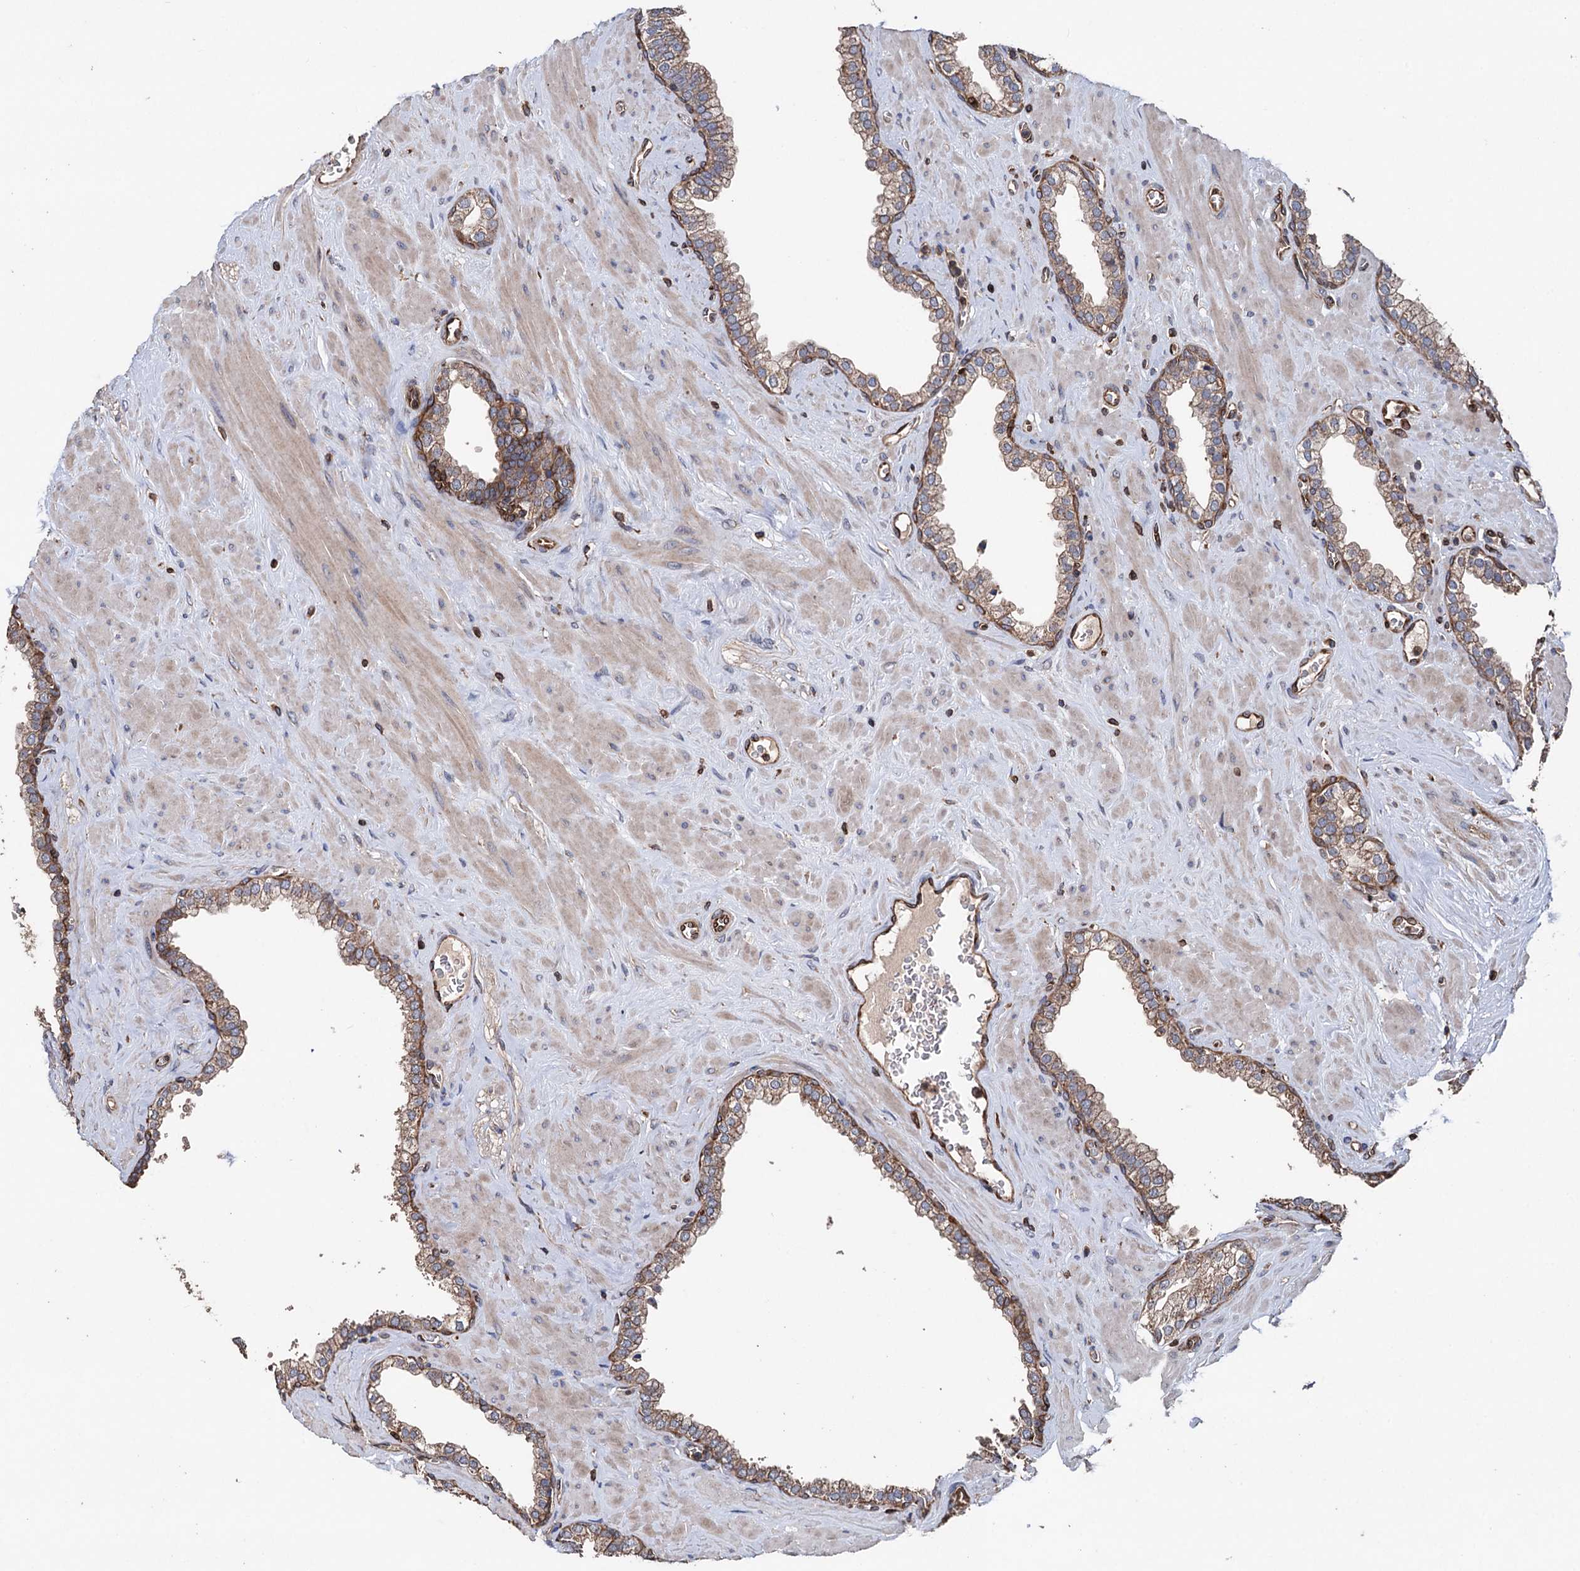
{"staining": {"intensity": "moderate", "quantity": ">75%", "location": "cytoplasmic/membranous"}, "tissue": "prostate", "cell_type": "Glandular cells", "image_type": "normal", "snomed": [{"axis": "morphology", "description": "Normal tissue, NOS"}, {"axis": "morphology", "description": "Urothelial carcinoma, Low grade"}, {"axis": "topography", "description": "Urinary bladder"}, {"axis": "topography", "description": "Prostate"}], "caption": "Immunohistochemistry (IHC) staining of benign prostate, which displays medium levels of moderate cytoplasmic/membranous staining in approximately >75% of glandular cells indicating moderate cytoplasmic/membranous protein staining. The staining was performed using DAB (3,3'-diaminobenzidine) (brown) for protein detection and nuclei were counterstained in hematoxylin (blue).", "gene": "STING1", "patient": {"sex": "male", "age": 60}}